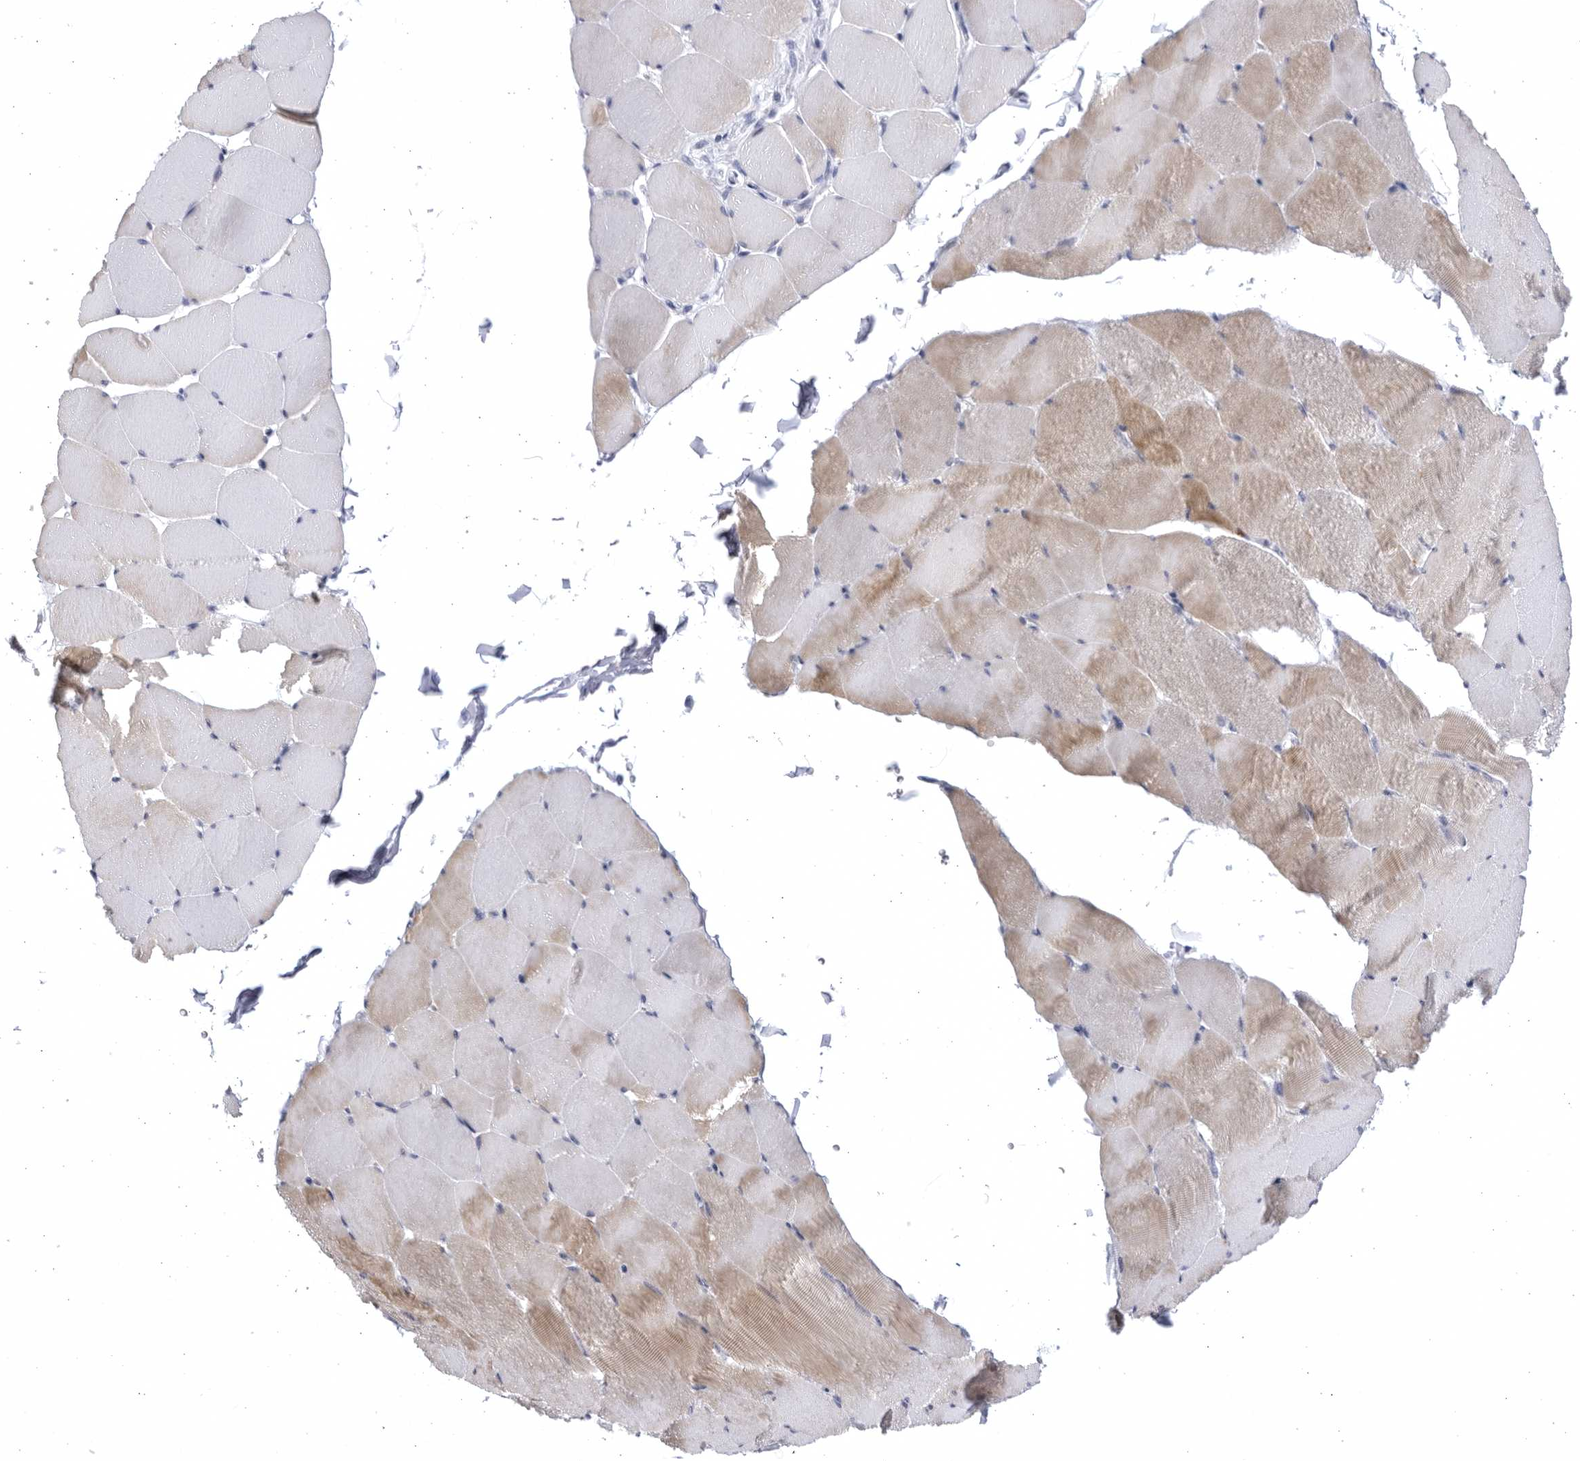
{"staining": {"intensity": "weak", "quantity": "25%-75%", "location": "cytoplasmic/membranous"}, "tissue": "skeletal muscle", "cell_type": "Myocytes", "image_type": "normal", "snomed": [{"axis": "morphology", "description": "Normal tissue, NOS"}, {"axis": "topography", "description": "Skeletal muscle"}], "caption": "Protein expression analysis of normal skeletal muscle displays weak cytoplasmic/membranous staining in about 25%-75% of myocytes.", "gene": "CCDC181", "patient": {"sex": "male", "age": 62}}